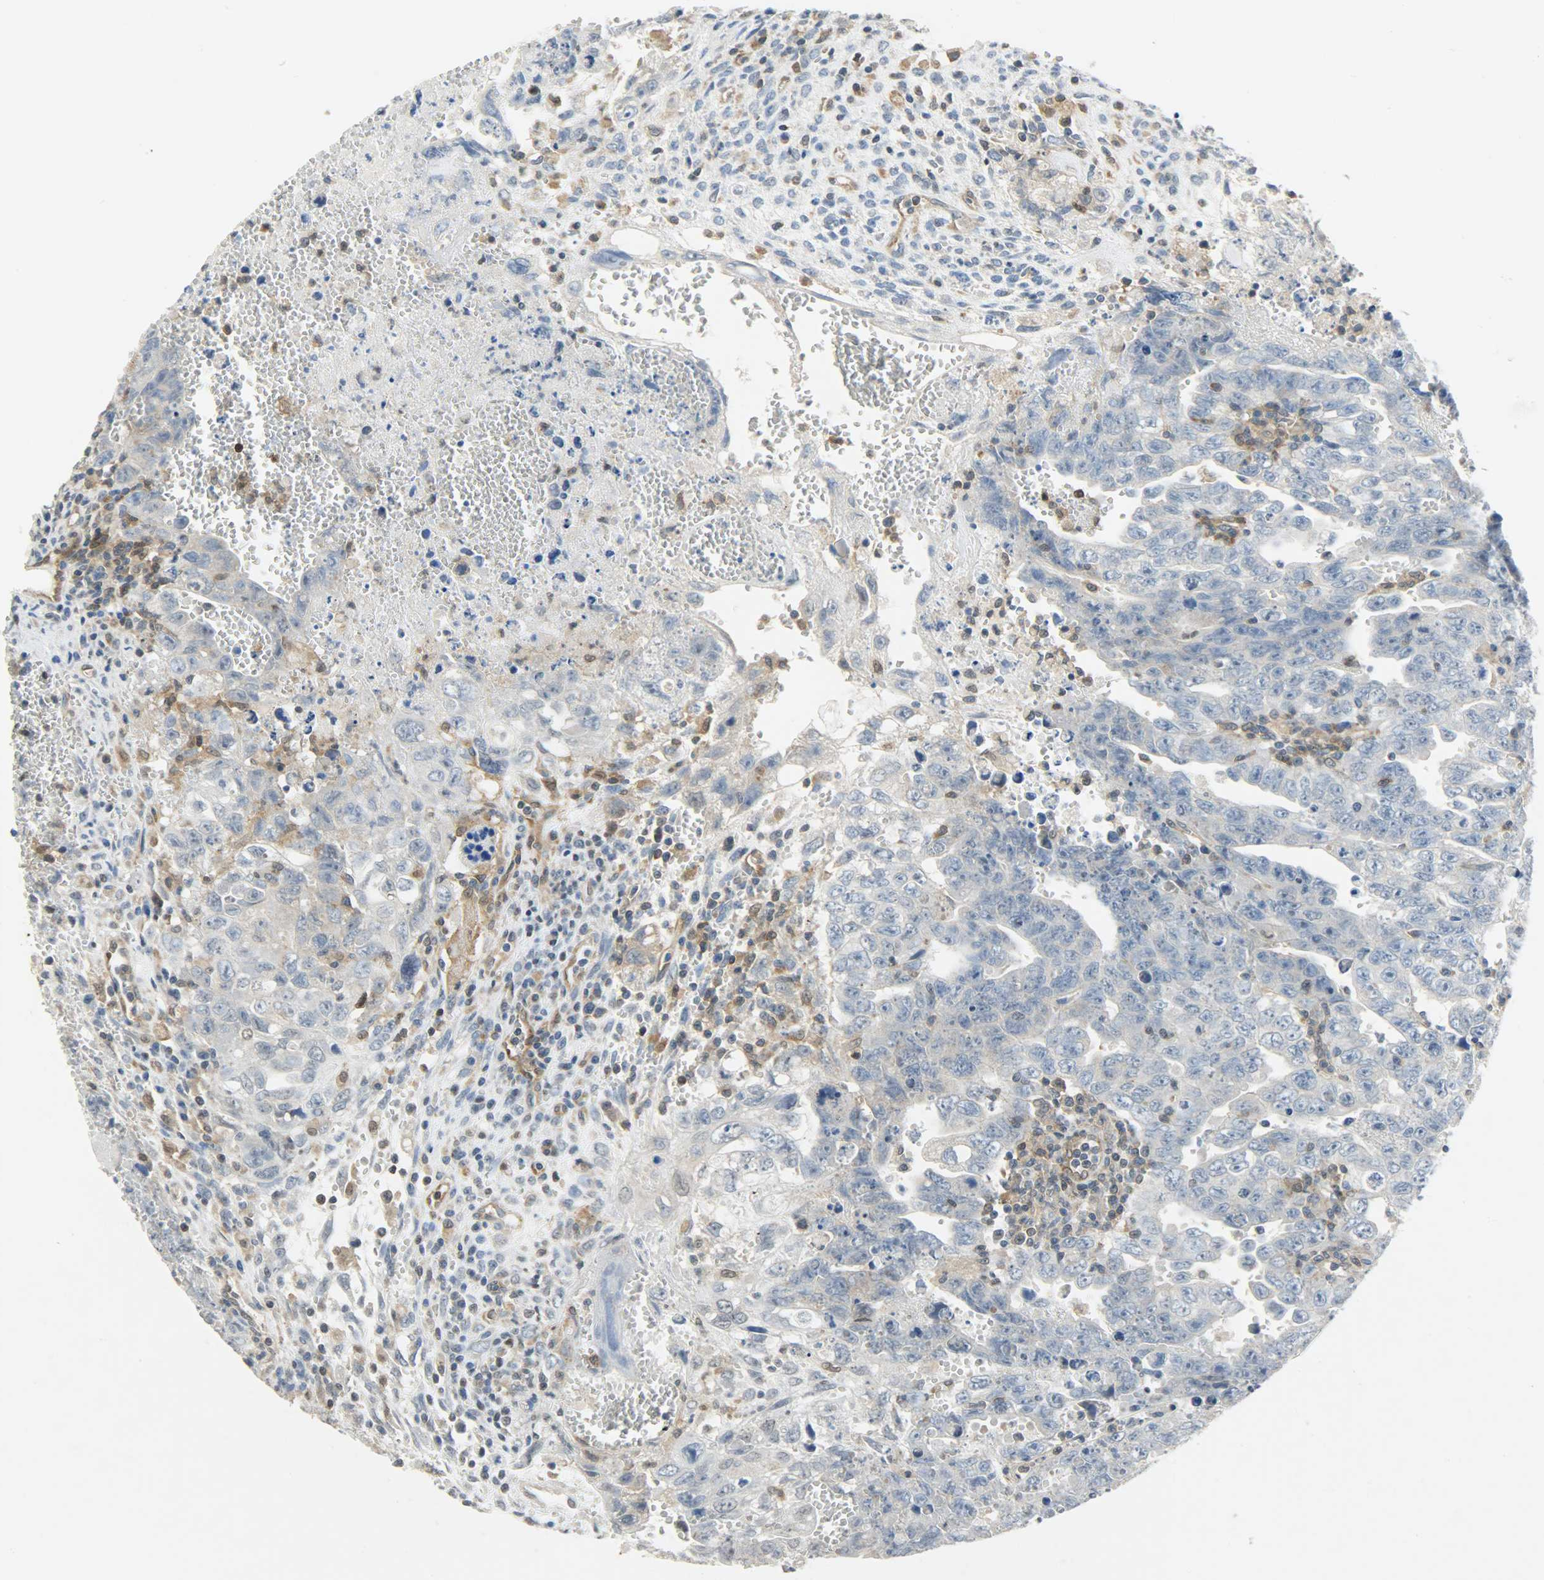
{"staining": {"intensity": "negative", "quantity": "none", "location": "none"}, "tissue": "testis cancer", "cell_type": "Tumor cells", "image_type": "cancer", "snomed": [{"axis": "morphology", "description": "Carcinoma, Embryonal, NOS"}, {"axis": "topography", "description": "Testis"}], "caption": "High magnification brightfield microscopy of embryonal carcinoma (testis) stained with DAB (brown) and counterstained with hematoxylin (blue): tumor cells show no significant expression. (Brightfield microscopy of DAB immunohistochemistry at high magnification).", "gene": "TRIM21", "patient": {"sex": "male", "age": 28}}